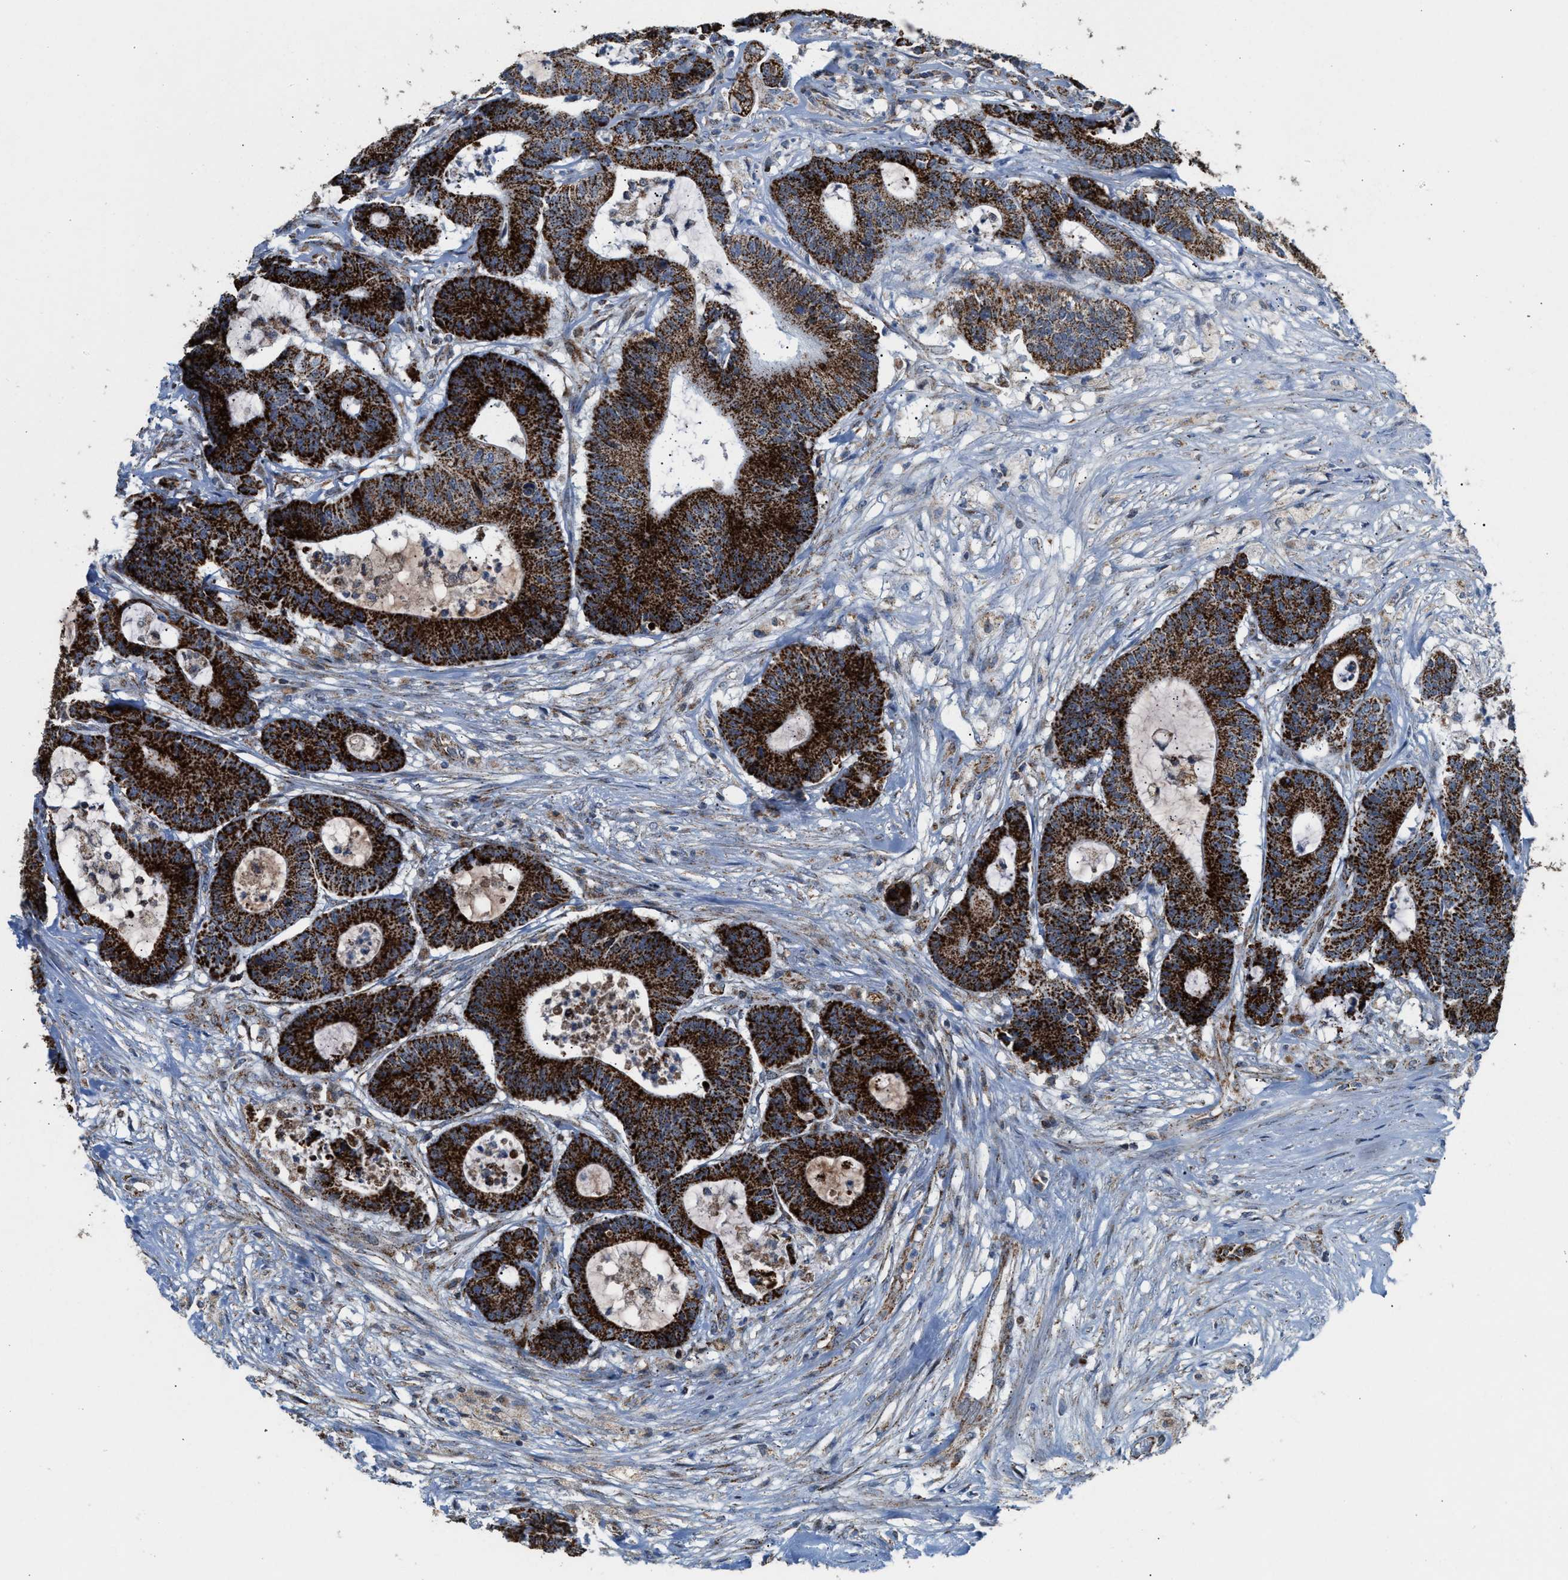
{"staining": {"intensity": "strong", "quantity": ">75%", "location": "cytoplasmic/membranous"}, "tissue": "colorectal cancer", "cell_type": "Tumor cells", "image_type": "cancer", "snomed": [{"axis": "morphology", "description": "Adenocarcinoma, NOS"}, {"axis": "topography", "description": "Colon"}], "caption": "The photomicrograph demonstrates a brown stain indicating the presence of a protein in the cytoplasmic/membranous of tumor cells in colorectal cancer.", "gene": "PMPCA", "patient": {"sex": "female", "age": 84}}